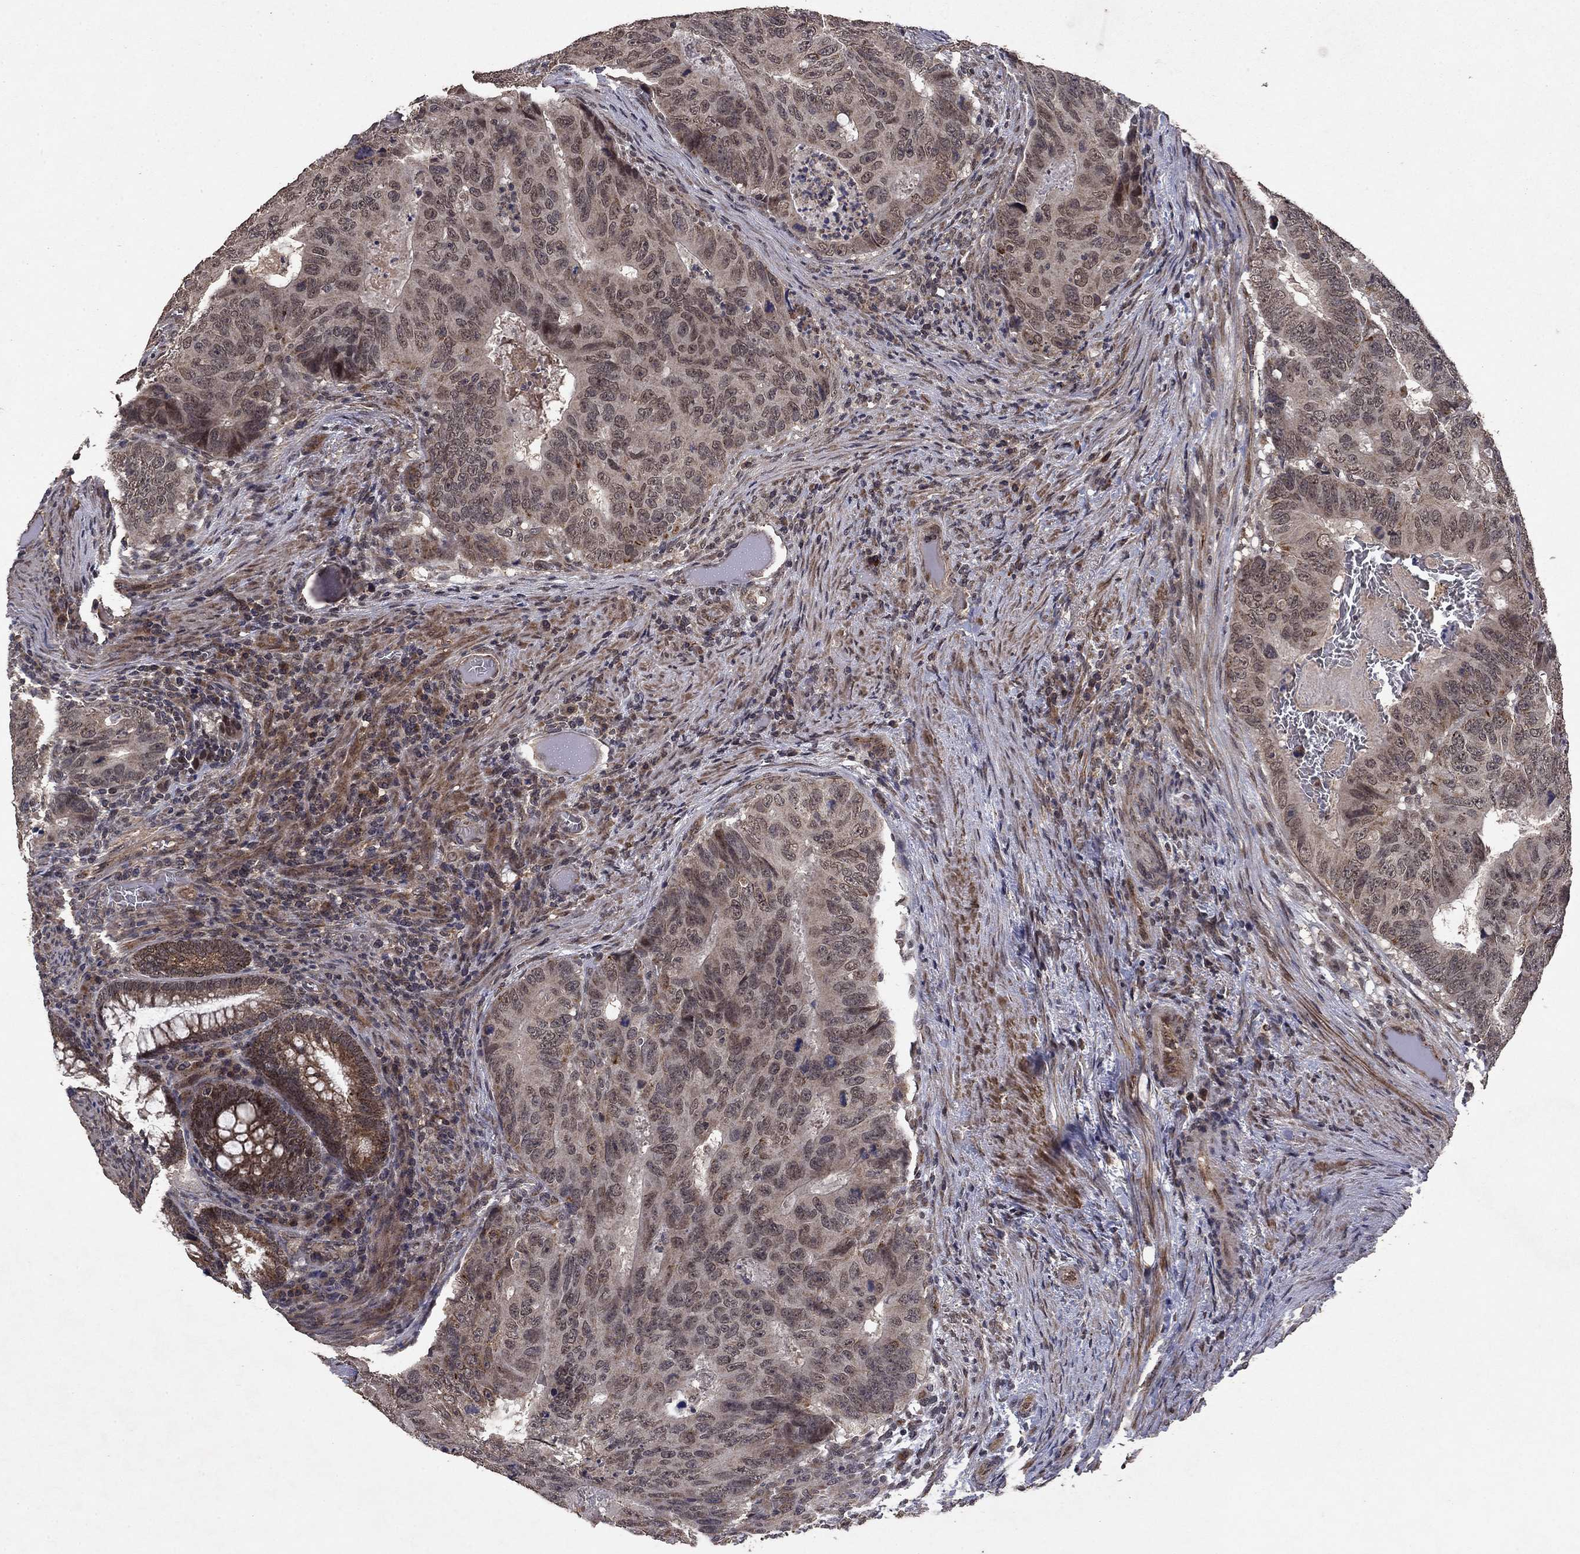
{"staining": {"intensity": "moderate", "quantity": "<25%", "location": "cytoplasmic/membranous"}, "tissue": "colorectal cancer", "cell_type": "Tumor cells", "image_type": "cancer", "snomed": [{"axis": "morphology", "description": "Adenocarcinoma, NOS"}, {"axis": "topography", "description": "Colon"}], "caption": "Immunohistochemical staining of adenocarcinoma (colorectal) exhibits low levels of moderate cytoplasmic/membranous protein positivity in about <25% of tumor cells. Using DAB (brown) and hematoxylin (blue) stains, captured at high magnification using brightfield microscopy.", "gene": "DHRS1", "patient": {"sex": "male", "age": 79}}